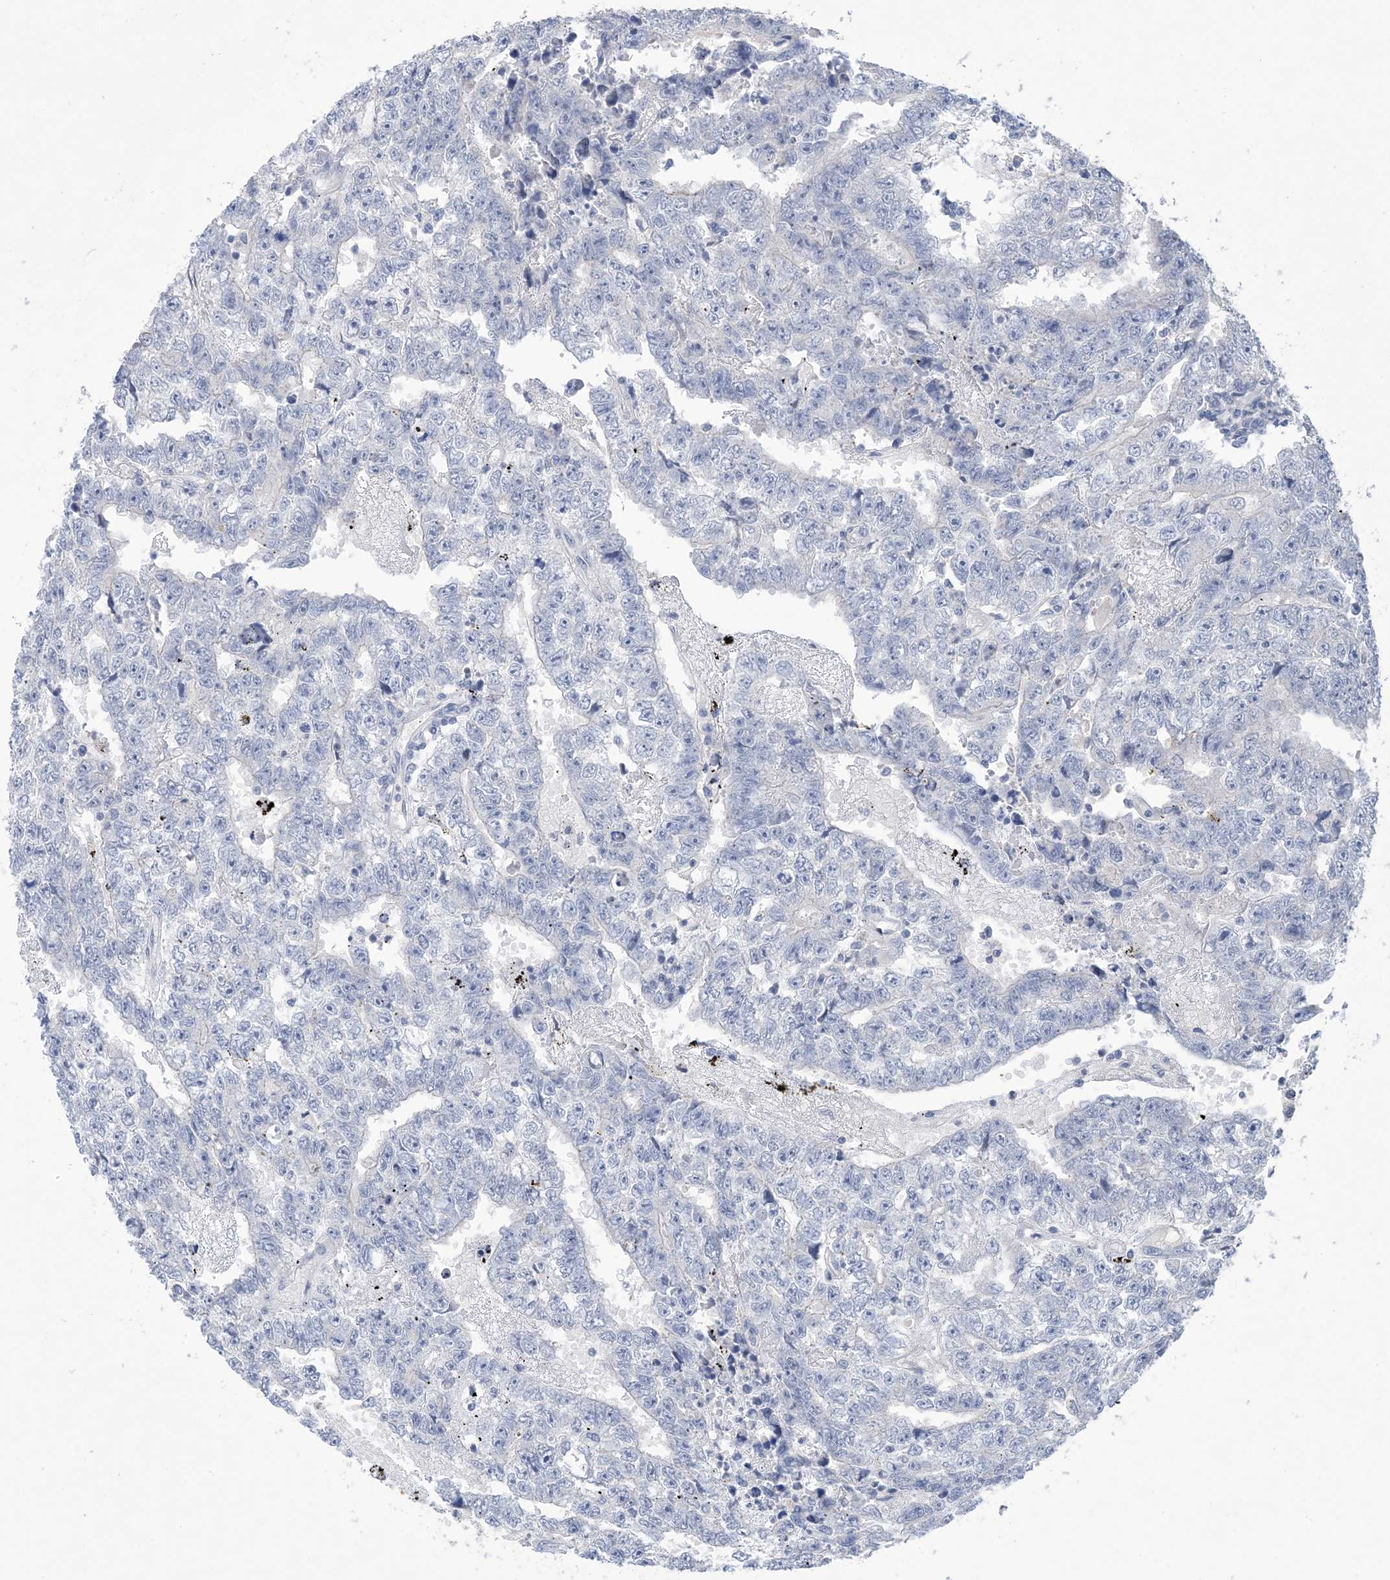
{"staining": {"intensity": "negative", "quantity": "none", "location": "none"}, "tissue": "testis cancer", "cell_type": "Tumor cells", "image_type": "cancer", "snomed": [{"axis": "morphology", "description": "Carcinoma, Embryonal, NOS"}, {"axis": "topography", "description": "Testis"}], "caption": "A histopathology image of human testis embryonal carcinoma is negative for staining in tumor cells.", "gene": "DSC3", "patient": {"sex": "male", "age": 25}}